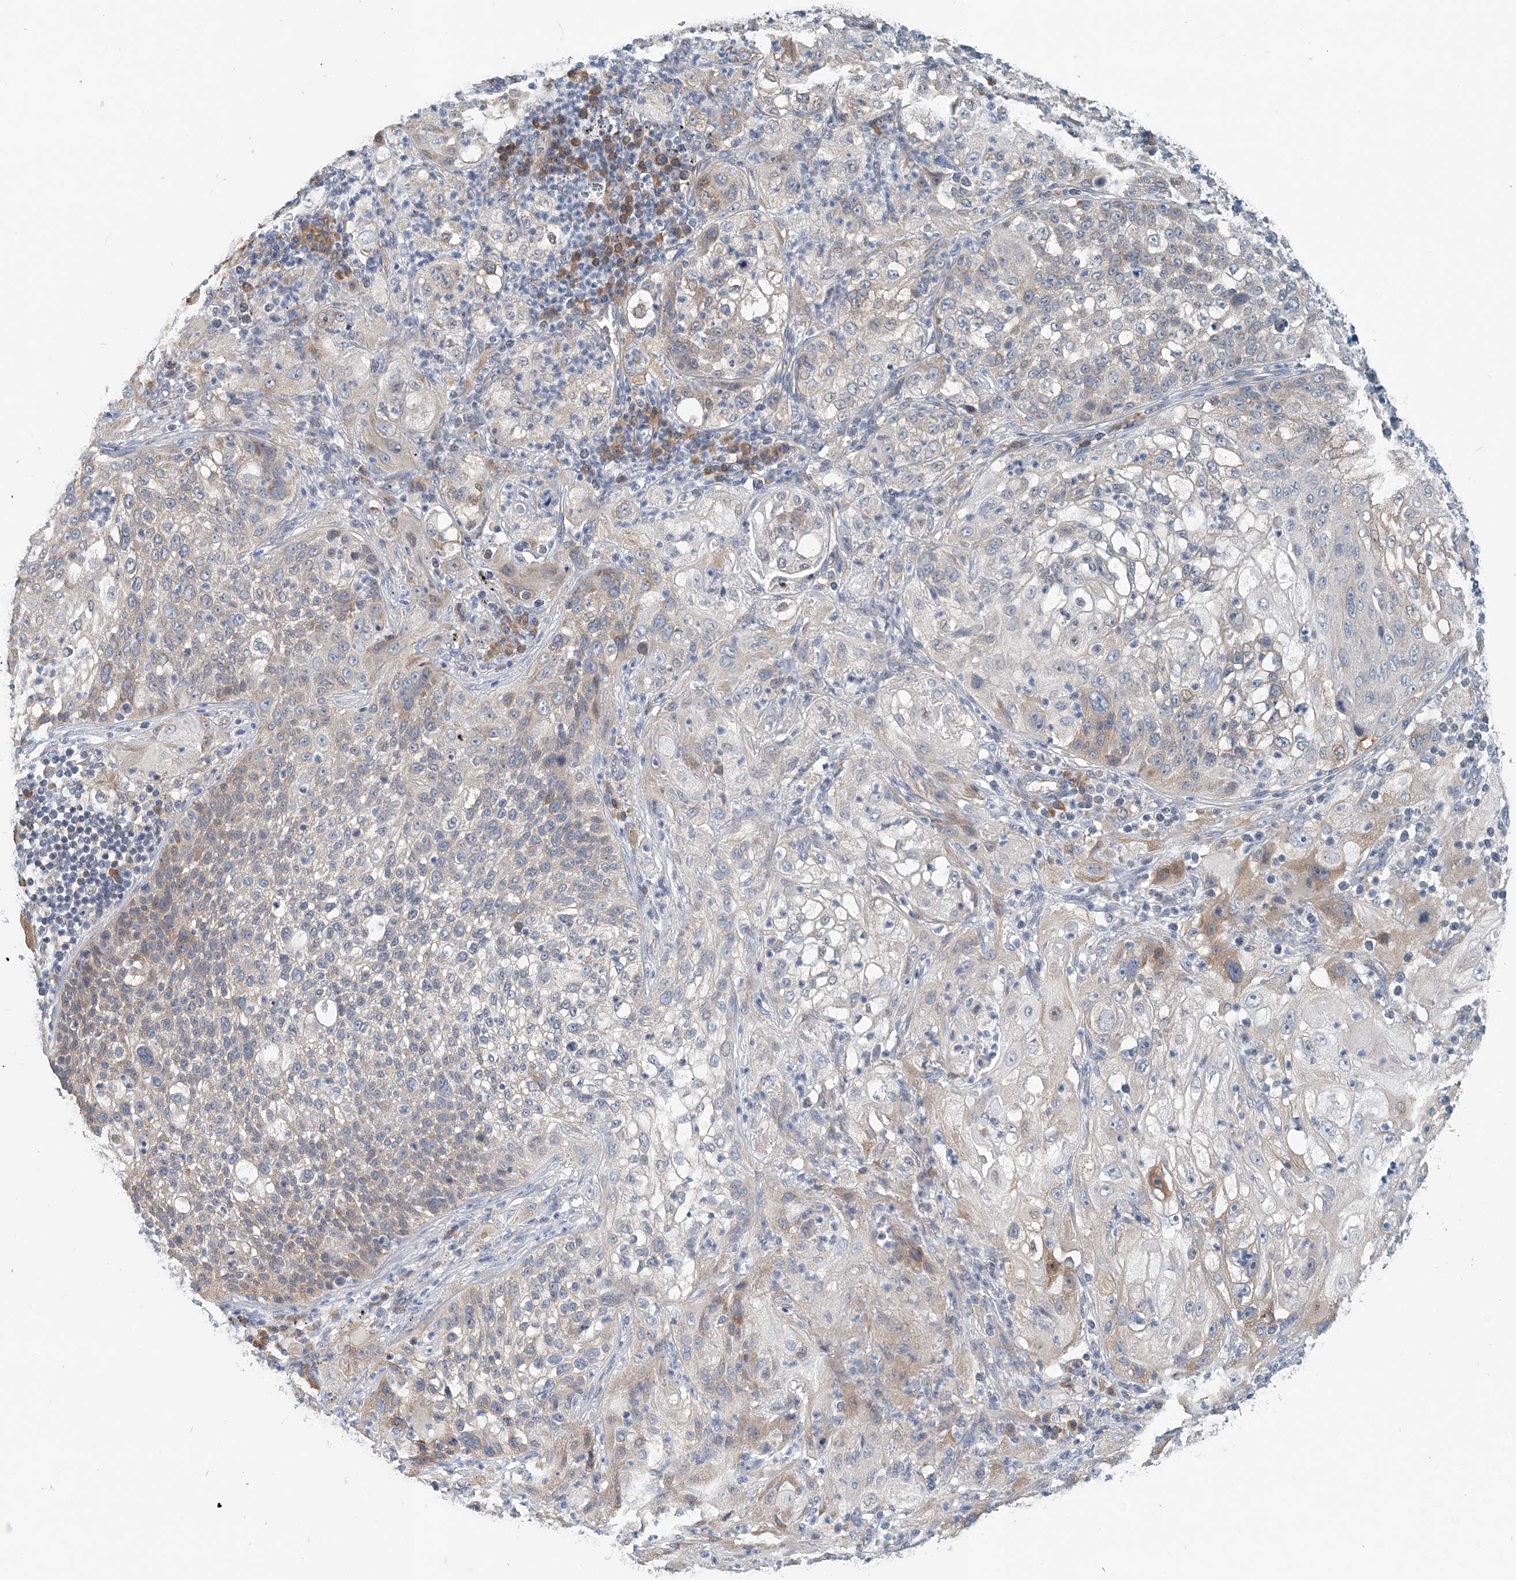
{"staining": {"intensity": "weak", "quantity": "<25%", "location": "cytoplasmic/membranous"}, "tissue": "lung cancer", "cell_type": "Tumor cells", "image_type": "cancer", "snomed": [{"axis": "morphology", "description": "Inflammation, NOS"}, {"axis": "morphology", "description": "Squamous cell carcinoma, NOS"}, {"axis": "topography", "description": "Lymph node"}, {"axis": "topography", "description": "Soft tissue"}, {"axis": "topography", "description": "Lung"}], "caption": "High power microscopy image of an IHC micrograph of lung cancer (squamous cell carcinoma), revealing no significant staining in tumor cells.", "gene": "EEF1A2", "patient": {"sex": "male", "age": 66}}